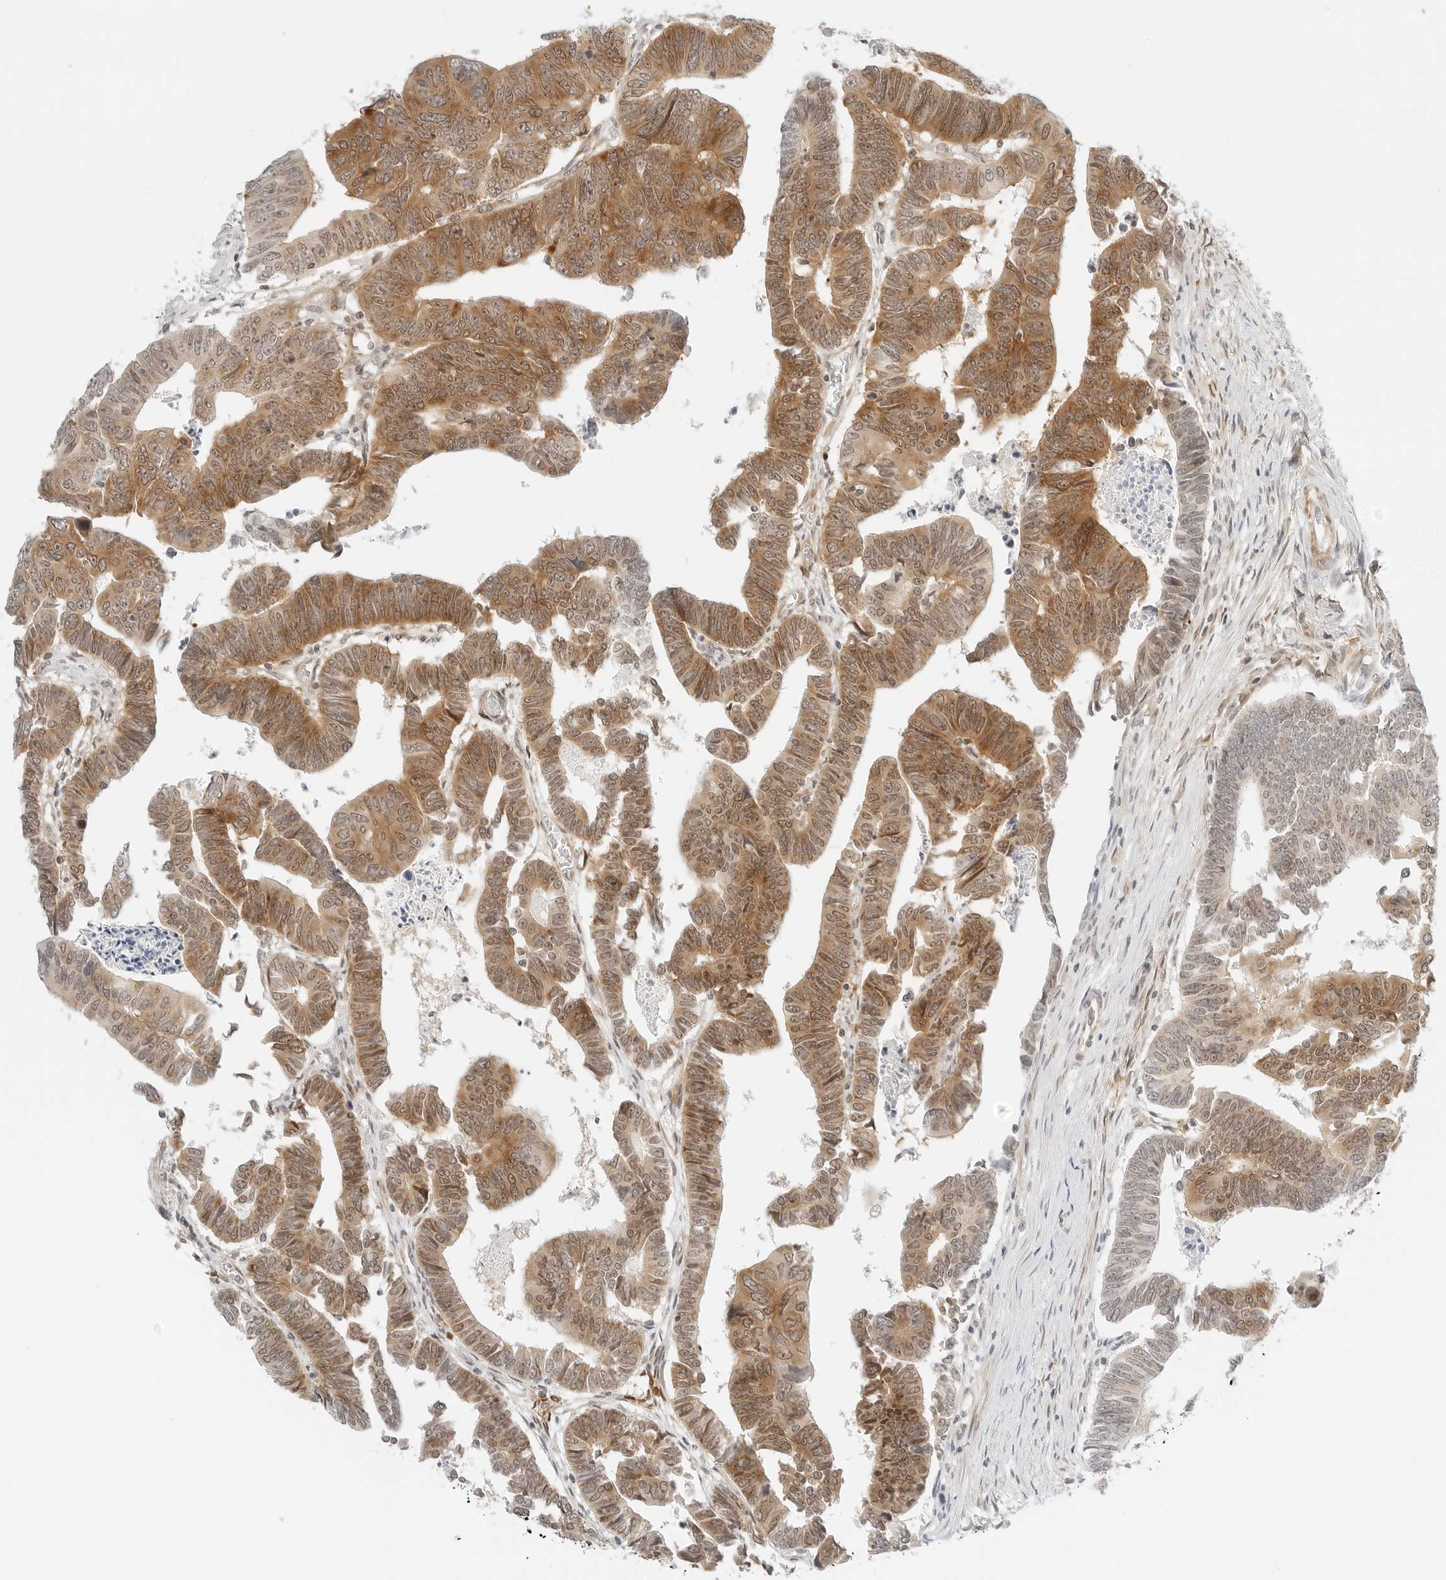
{"staining": {"intensity": "moderate", "quantity": ">75%", "location": "cytoplasmic/membranous,nuclear"}, "tissue": "colorectal cancer", "cell_type": "Tumor cells", "image_type": "cancer", "snomed": [{"axis": "morphology", "description": "Adenocarcinoma, NOS"}, {"axis": "topography", "description": "Rectum"}], "caption": "Colorectal cancer stained with a protein marker reveals moderate staining in tumor cells.", "gene": "NEO1", "patient": {"sex": "female", "age": 65}}